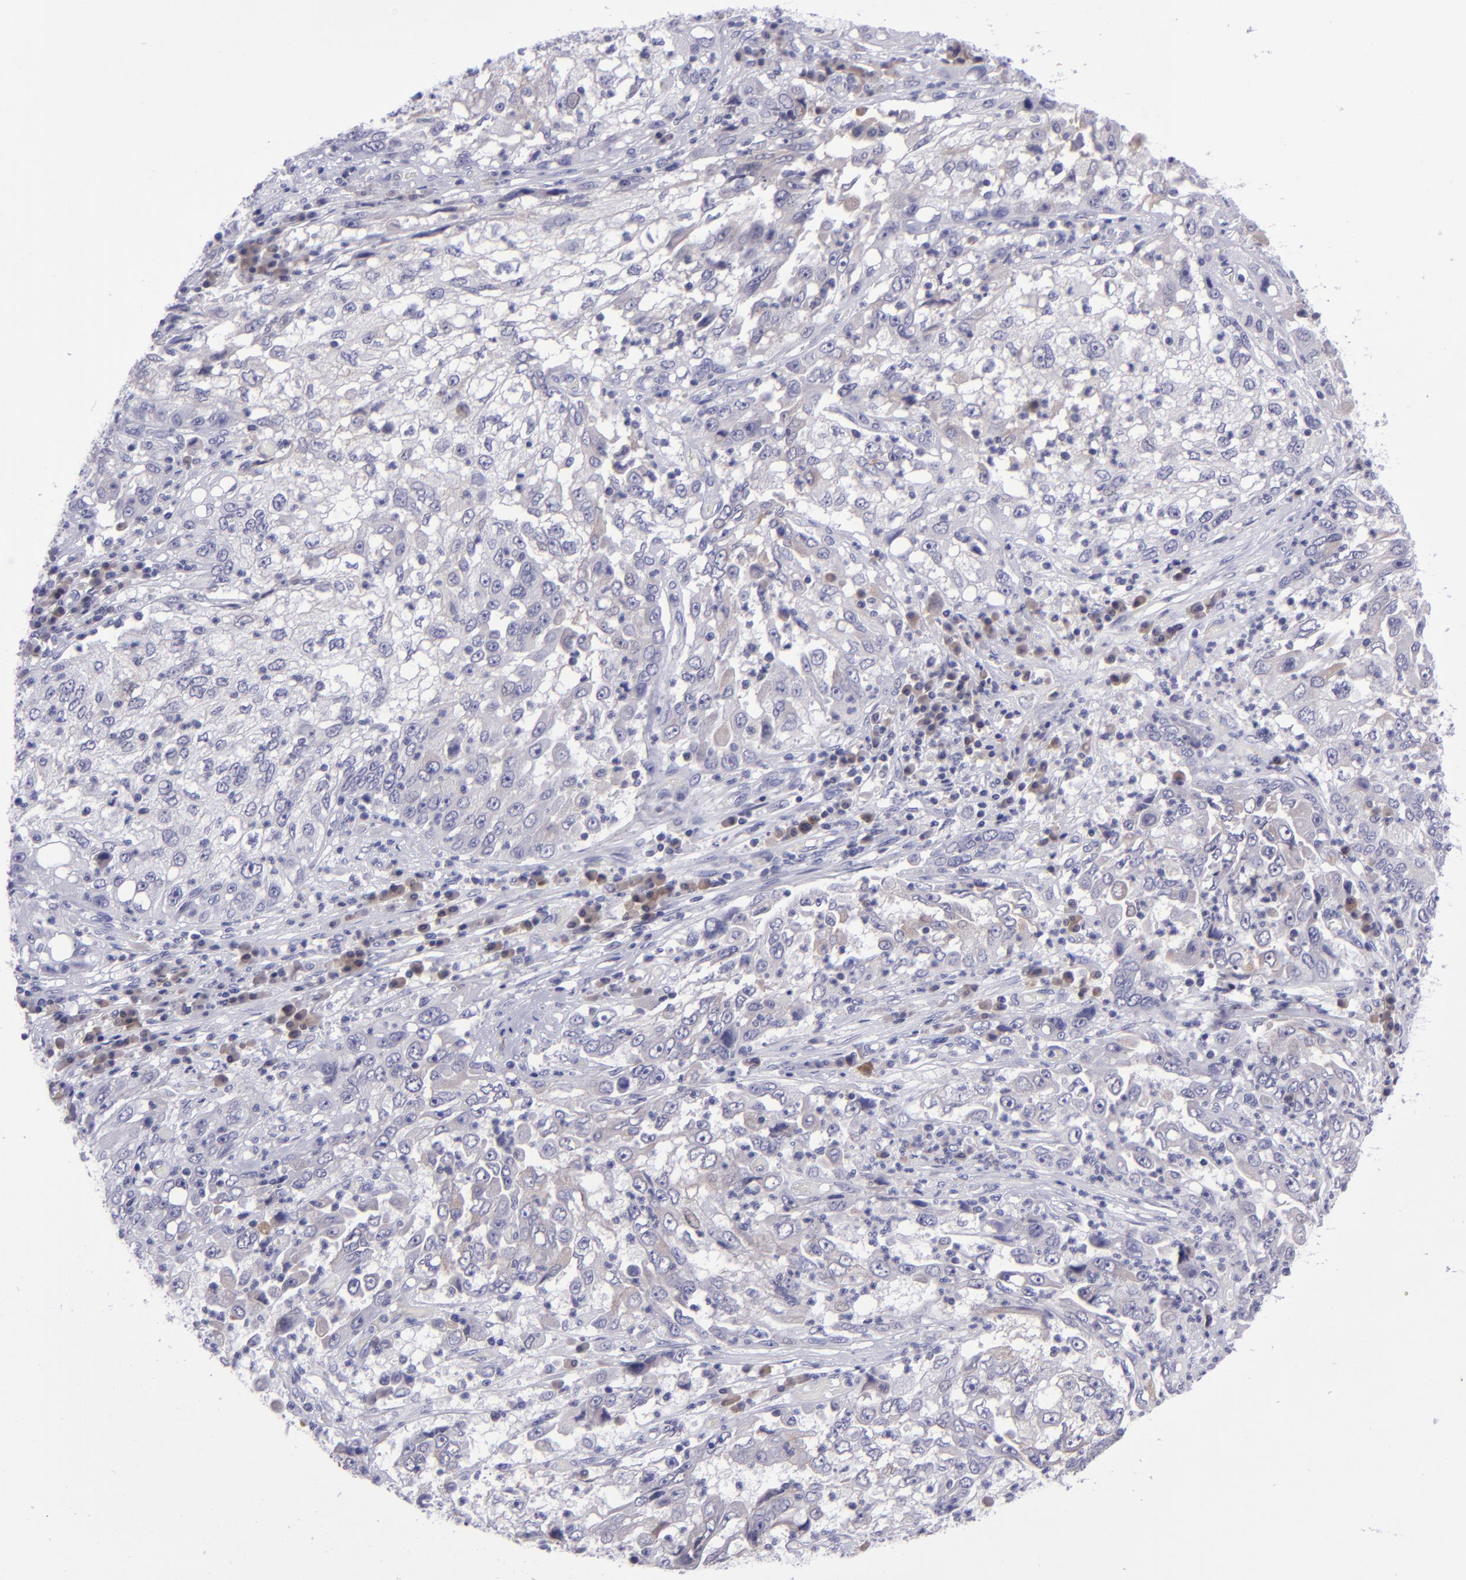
{"staining": {"intensity": "negative", "quantity": "none", "location": "none"}, "tissue": "cervical cancer", "cell_type": "Tumor cells", "image_type": "cancer", "snomed": [{"axis": "morphology", "description": "Squamous cell carcinoma, NOS"}, {"axis": "topography", "description": "Cervix"}], "caption": "Immunohistochemical staining of cervical squamous cell carcinoma demonstrates no significant positivity in tumor cells.", "gene": "POU2F2", "patient": {"sex": "female", "age": 36}}